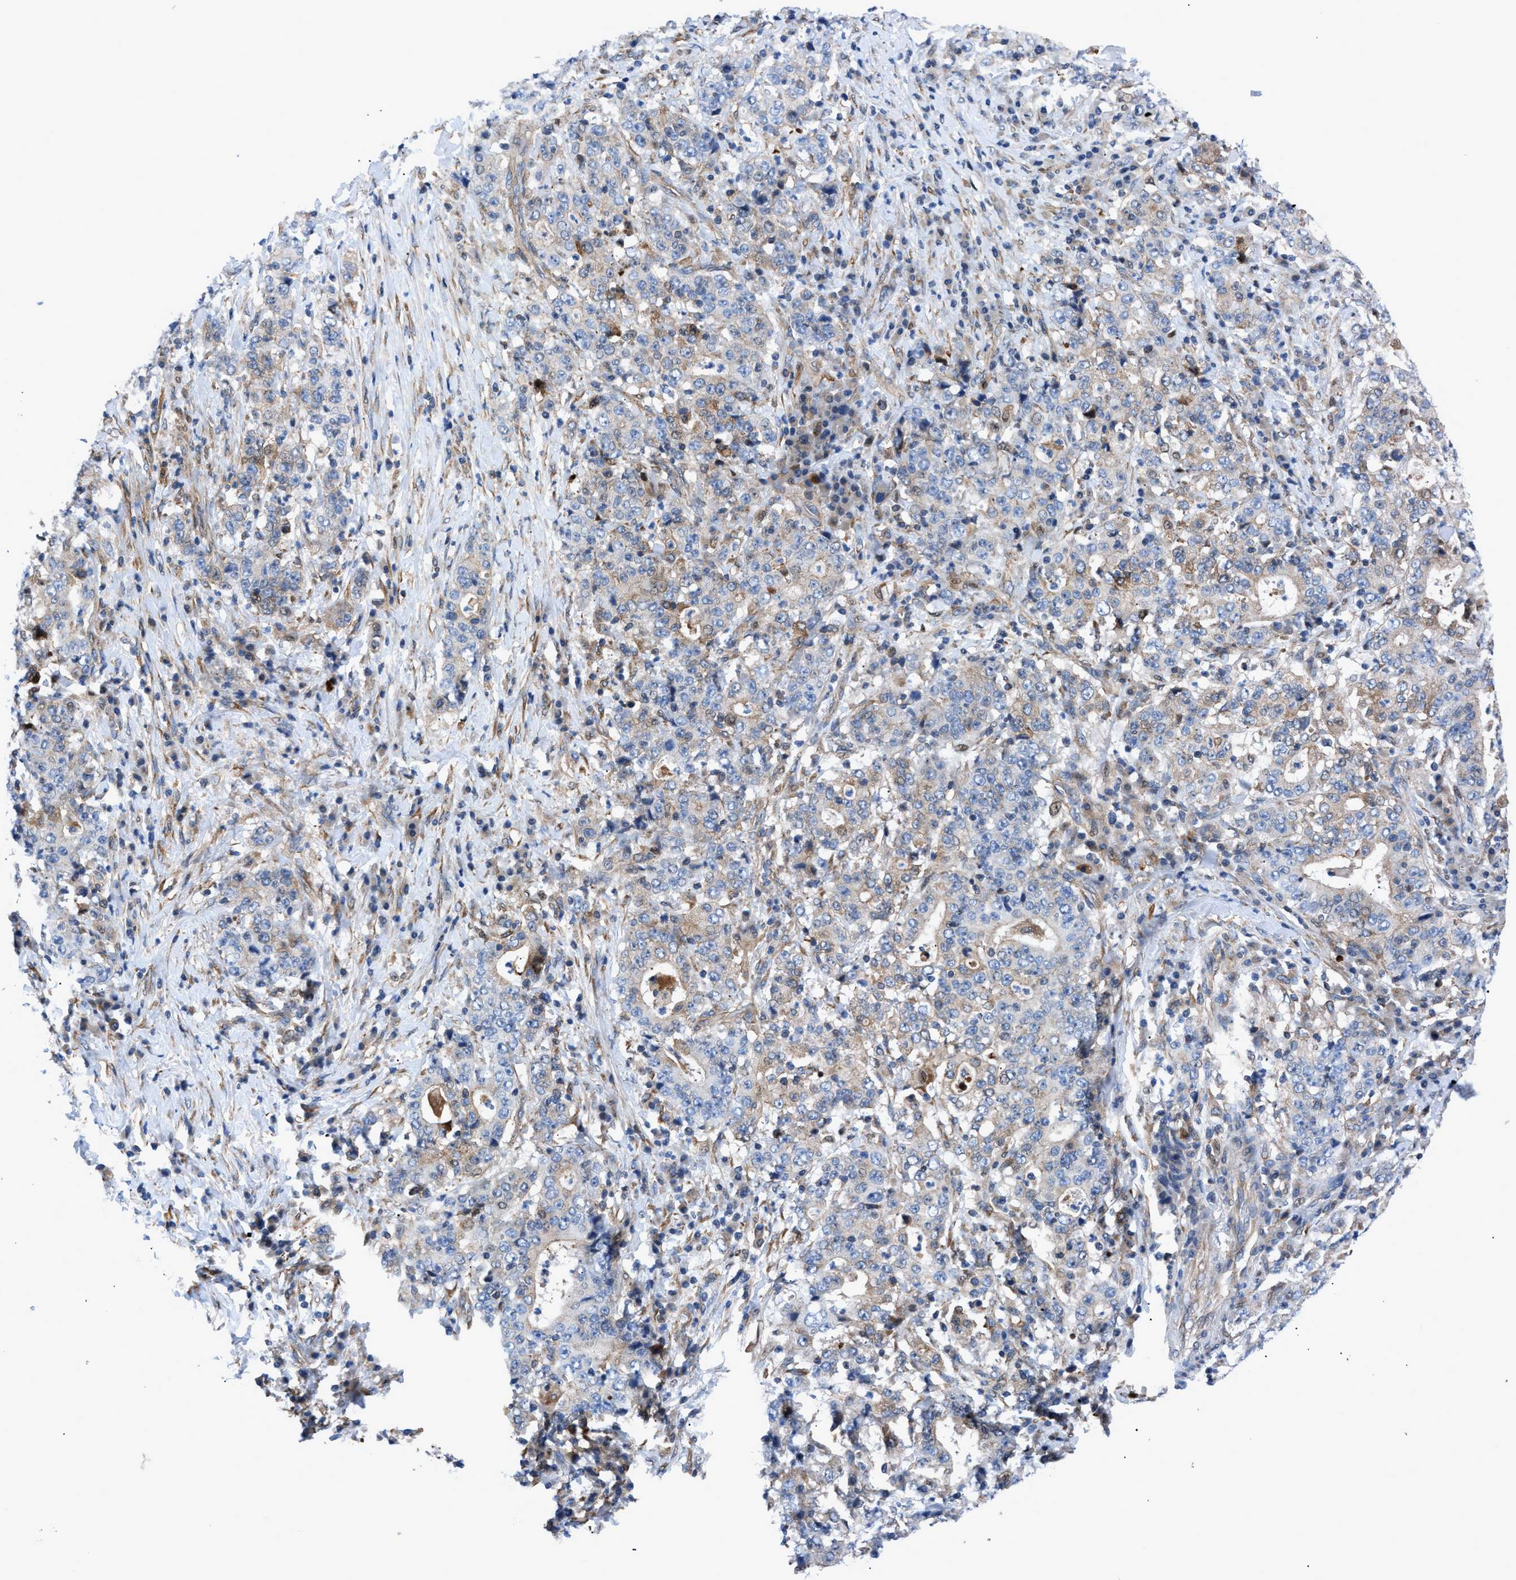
{"staining": {"intensity": "weak", "quantity": "25%-75%", "location": "cytoplasmic/membranous"}, "tissue": "stomach cancer", "cell_type": "Tumor cells", "image_type": "cancer", "snomed": [{"axis": "morphology", "description": "Normal tissue, NOS"}, {"axis": "morphology", "description": "Adenocarcinoma, NOS"}, {"axis": "topography", "description": "Stomach, upper"}, {"axis": "topography", "description": "Stomach"}], "caption": "Tumor cells exhibit weak cytoplasmic/membranous positivity in about 25%-75% of cells in stomach cancer (adenocarcinoma). The protein of interest is stained brown, and the nuclei are stained in blue (DAB (3,3'-diaminobenzidine) IHC with brightfield microscopy, high magnification).", "gene": "DMAC1", "patient": {"sex": "male", "age": 59}}